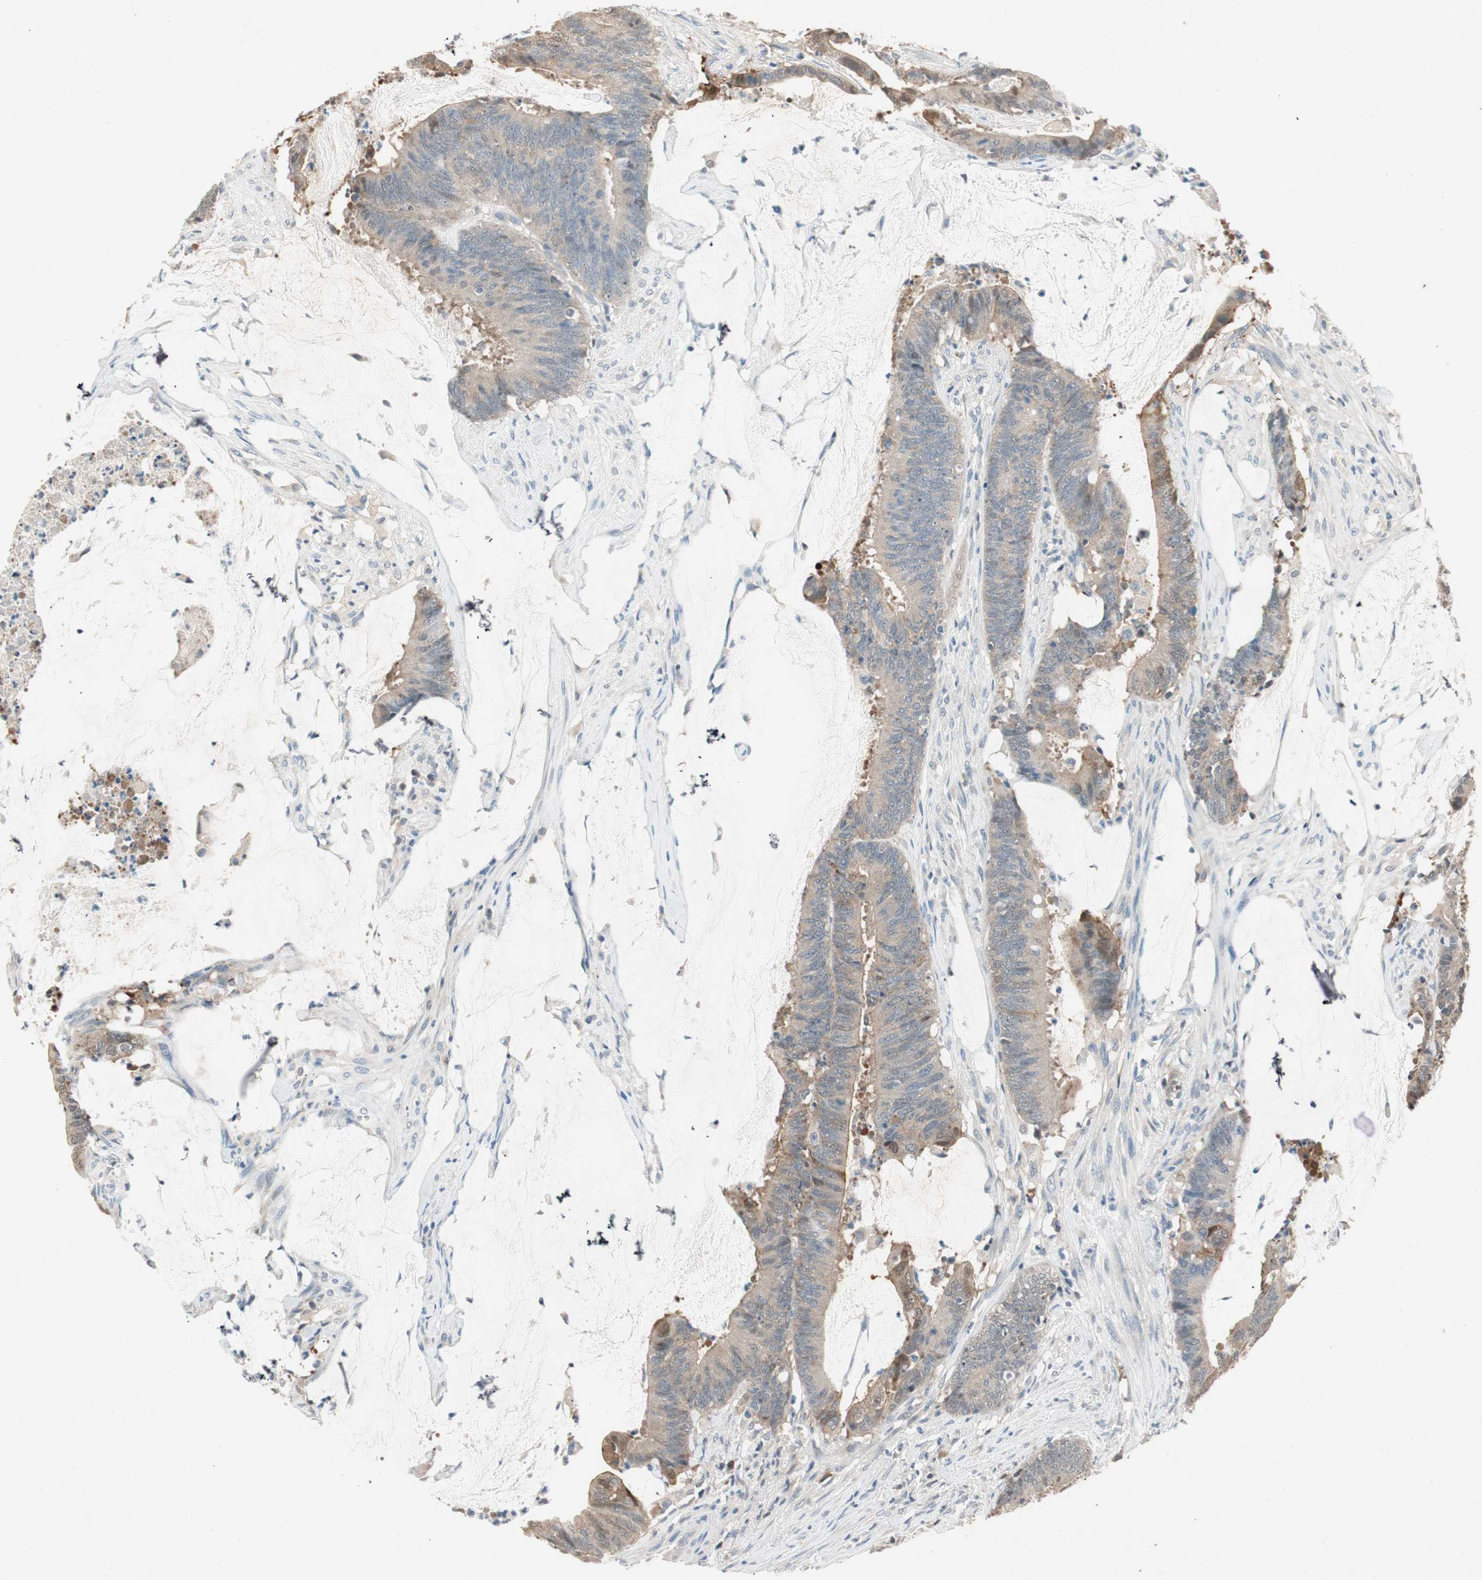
{"staining": {"intensity": "moderate", "quantity": "<25%", "location": "cytoplasmic/membranous,nuclear"}, "tissue": "colorectal cancer", "cell_type": "Tumor cells", "image_type": "cancer", "snomed": [{"axis": "morphology", "description": "Adenocarcinoma, NOS"}, {"axis": "topography", "description": "Rectum"}], "caption": "Immunohistochemical staining of human colorectal cancer exhibits low levels of moderate cytoplasmic/membranous and nuclear expression in about <25% of tumor cells.", "gene": "SERPINB5", "patient": {"sex": "female", "age": 66}}